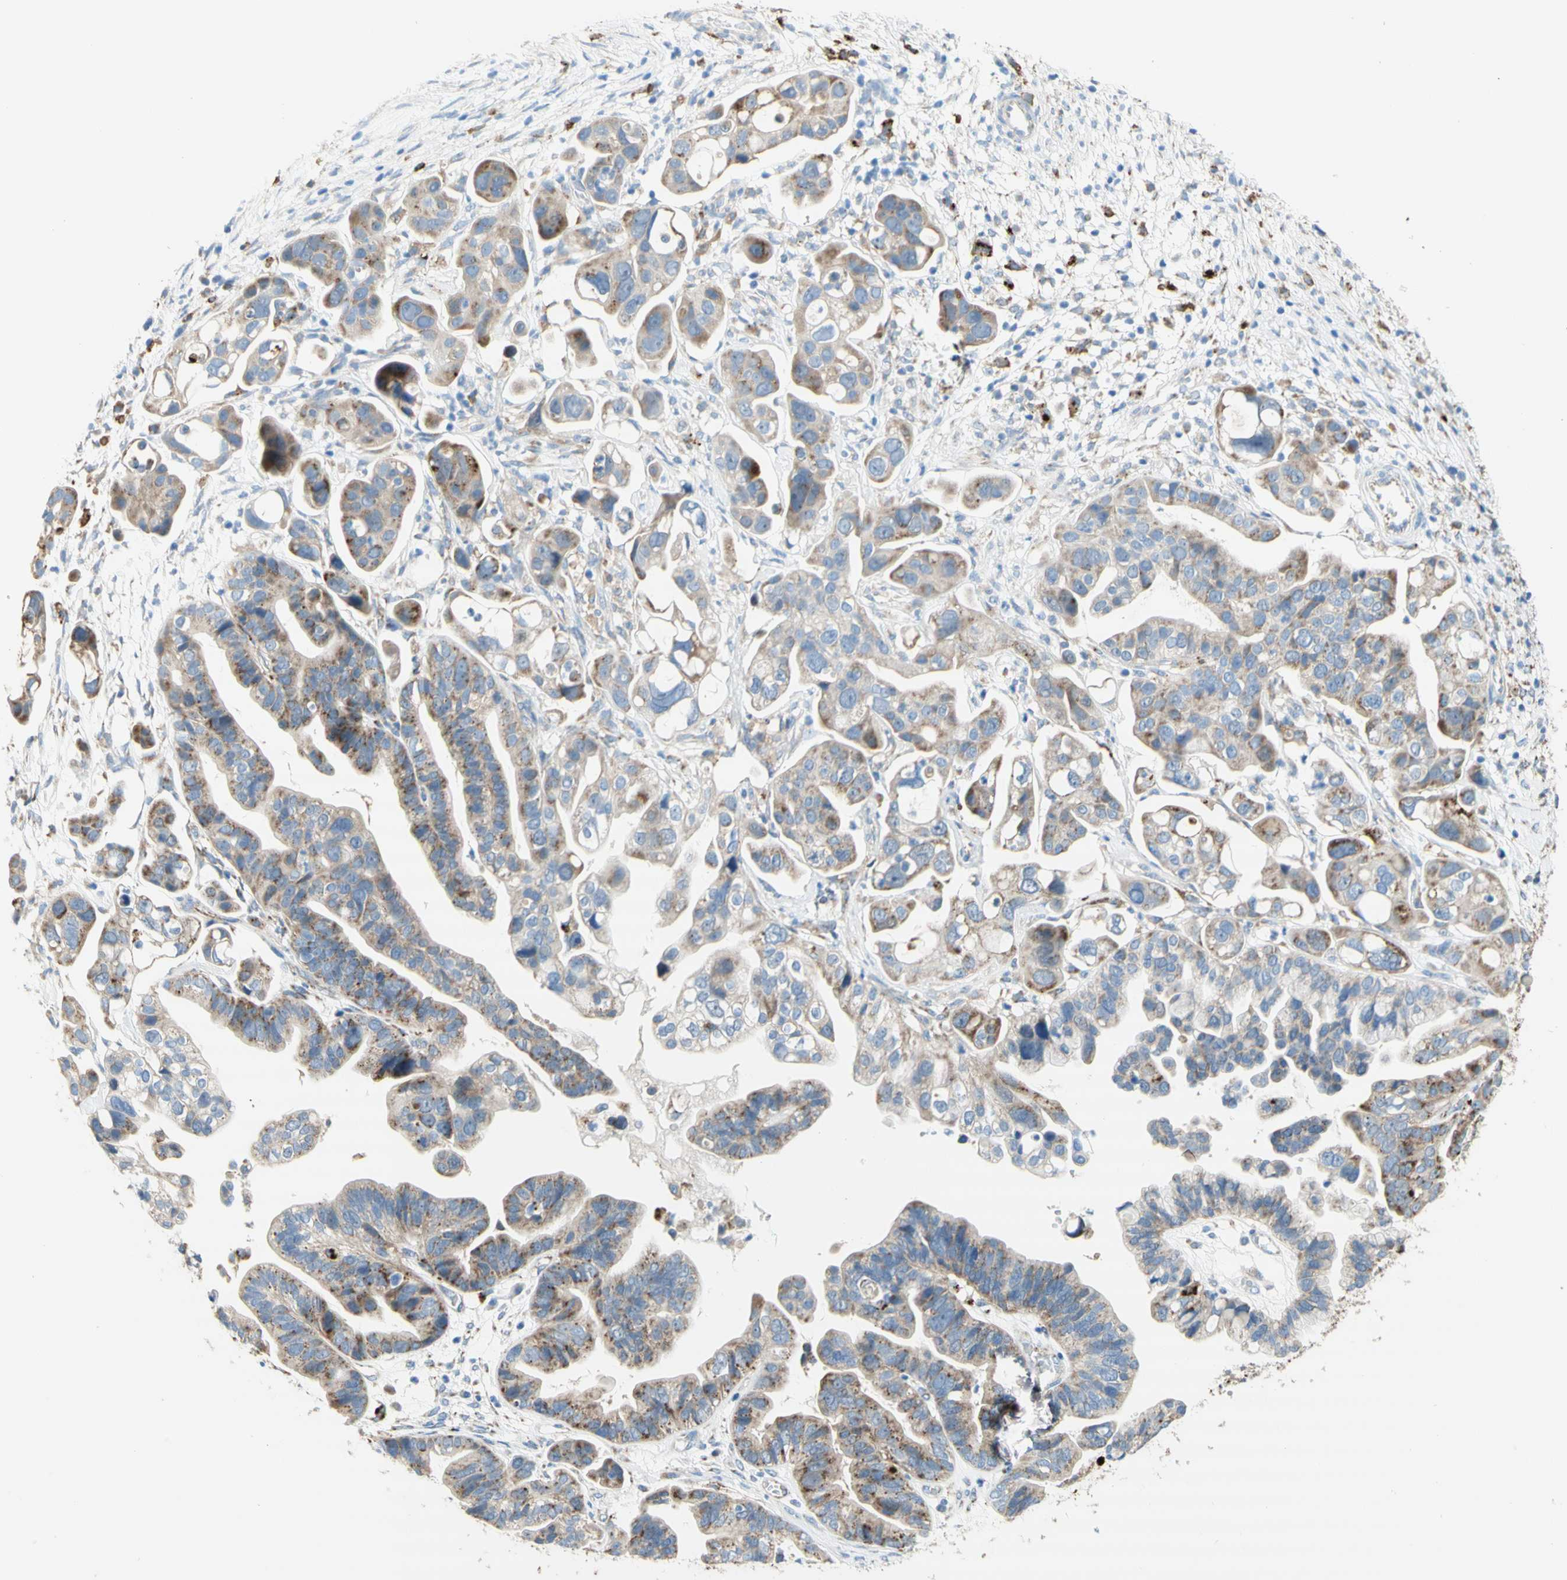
{"staining": {"intensity": "weak", "quantity": ">75%", "location": "cytoplasmic/membranous"}, "tissue": "ovarian cancer", "cell_type": "Tumor cells", "image_type": "cancer", "snomed": [{"axis": "morphology", "description": "Cystadenocarcinoma, serous, NOS"}, {"axis": "topography", "description": "Ovary"}], "caption": "Protein staining displays weak cytoplasmic/membranous positivity in about >75% of tumor cells in ovarian cancer (serous cystadenocarcinoma). (Brightfield microscopy of DAB IHC at high magnification).", "gene": "URB2", "patient": {"sex": "female", "age": 56}}